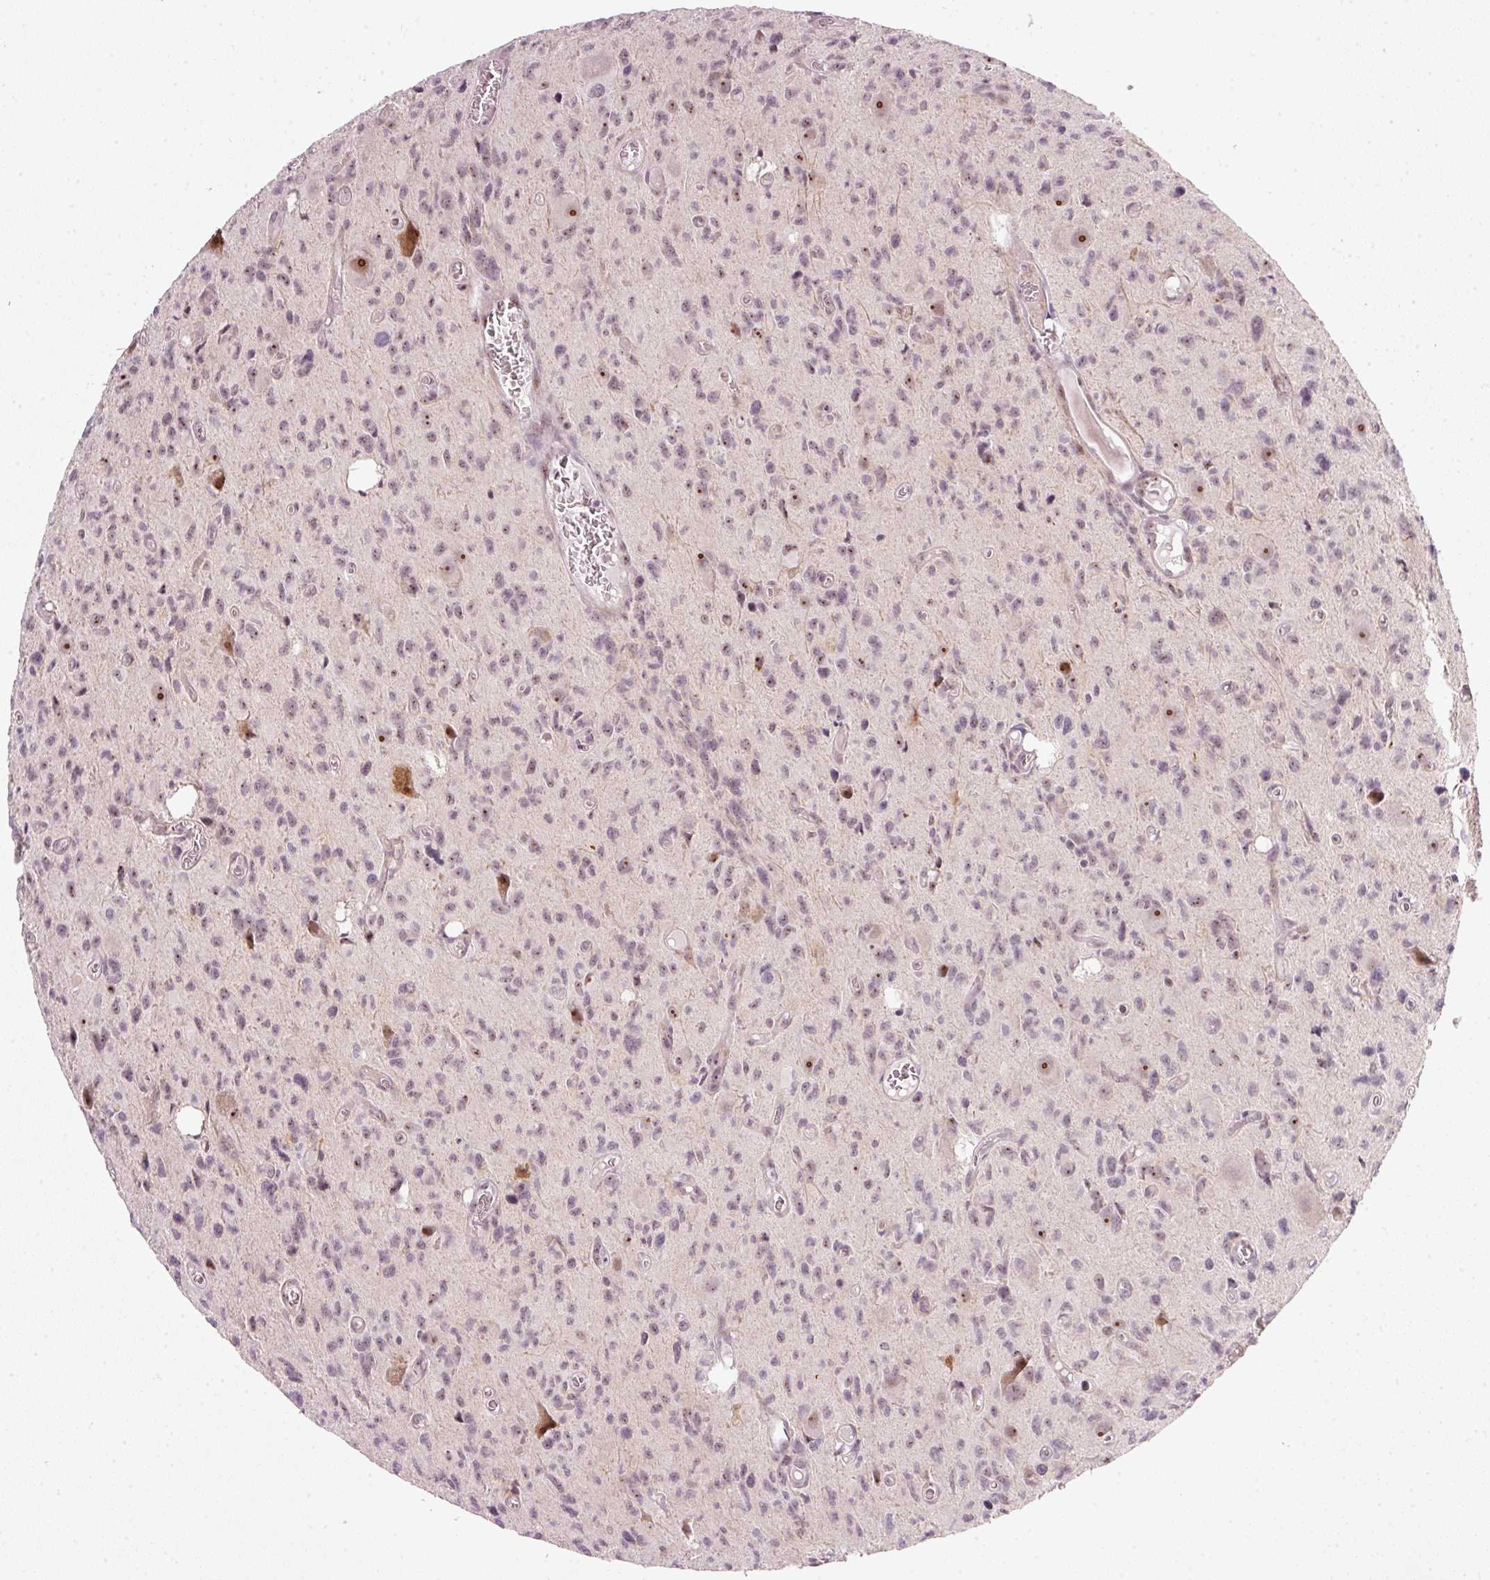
{"staining": {"intensity": "weak", "quantity": "<25%", "location": "nuclear"}, "tissue": "glioma", "cell_type": "Tumor cells", "image_type": "cancer", "snomed": [{"axis": "morphology", "description": "Glioma, malignant, High grade"}, {"axis": "topography", "description": "Brain"}], "caption": "DAB (3,3'-diaminobenzidine) immunohistochemical staining of human glioma exhibits no significant positivity in tumor cells.", "gene": "MXRA8", "patient": {"sex": "male", "age": 76}}